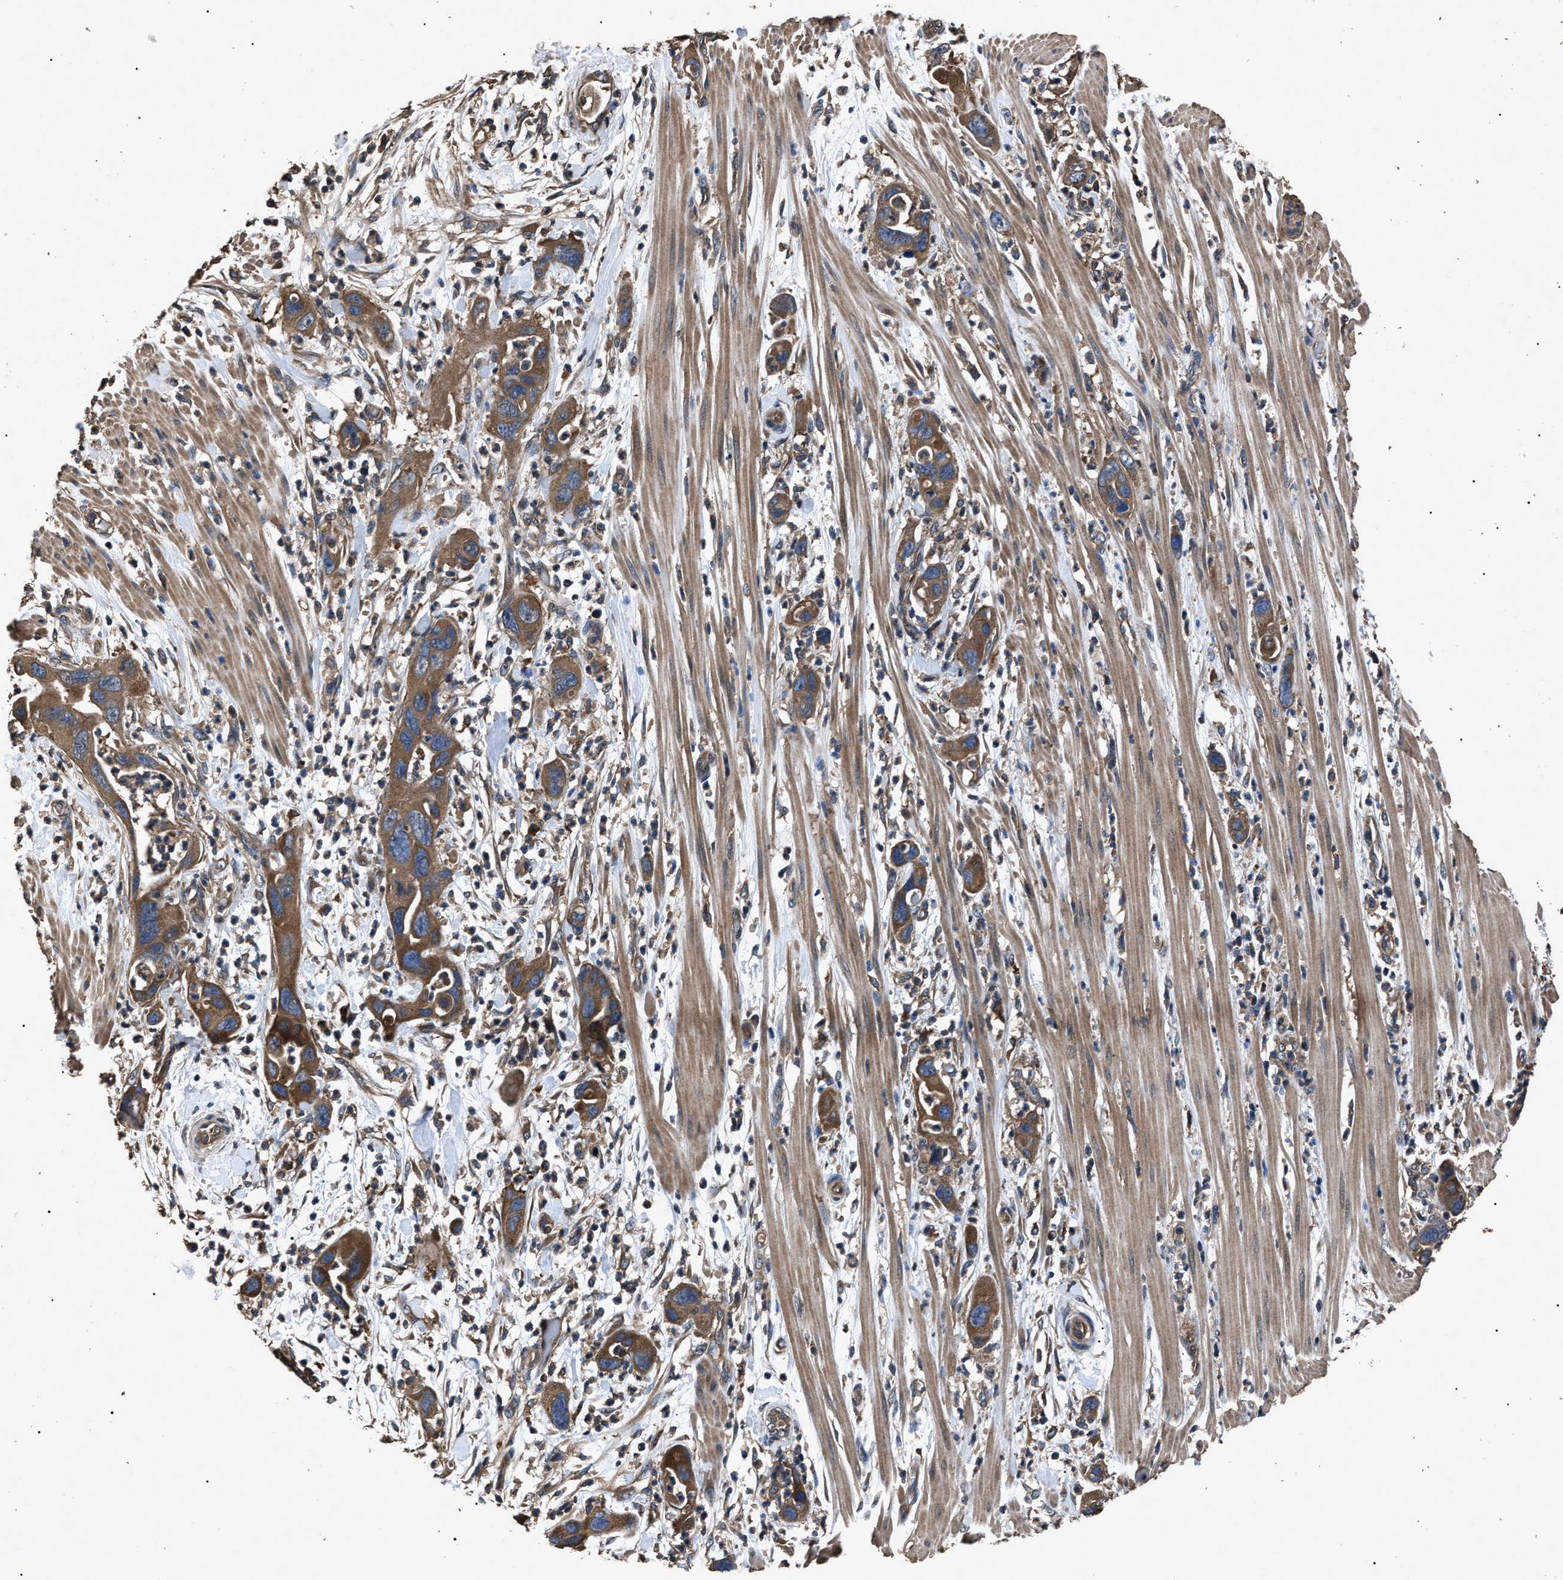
{"staining": {"intensity": "strong", "quantity": ">75%", "location": "cytoplasmic/membranous"}, "tissue": "pancreatic cancer", "cell_type": "Tumor cells", "image_type": "cancer", "snomed": [{"axis": "morphology", "description": "Adenocarcinoma, NOS"}, {"axis": "topography", "description": "Pancreas"}], "caption": "Pancreatic cancer was stained to show a protein in brown. There is high levels of strong cytoplasmic/membranous expression in approximately >75% of tumor cells.", "gene": "RNF216", "patient": {"sex": "female", "age": 71}}